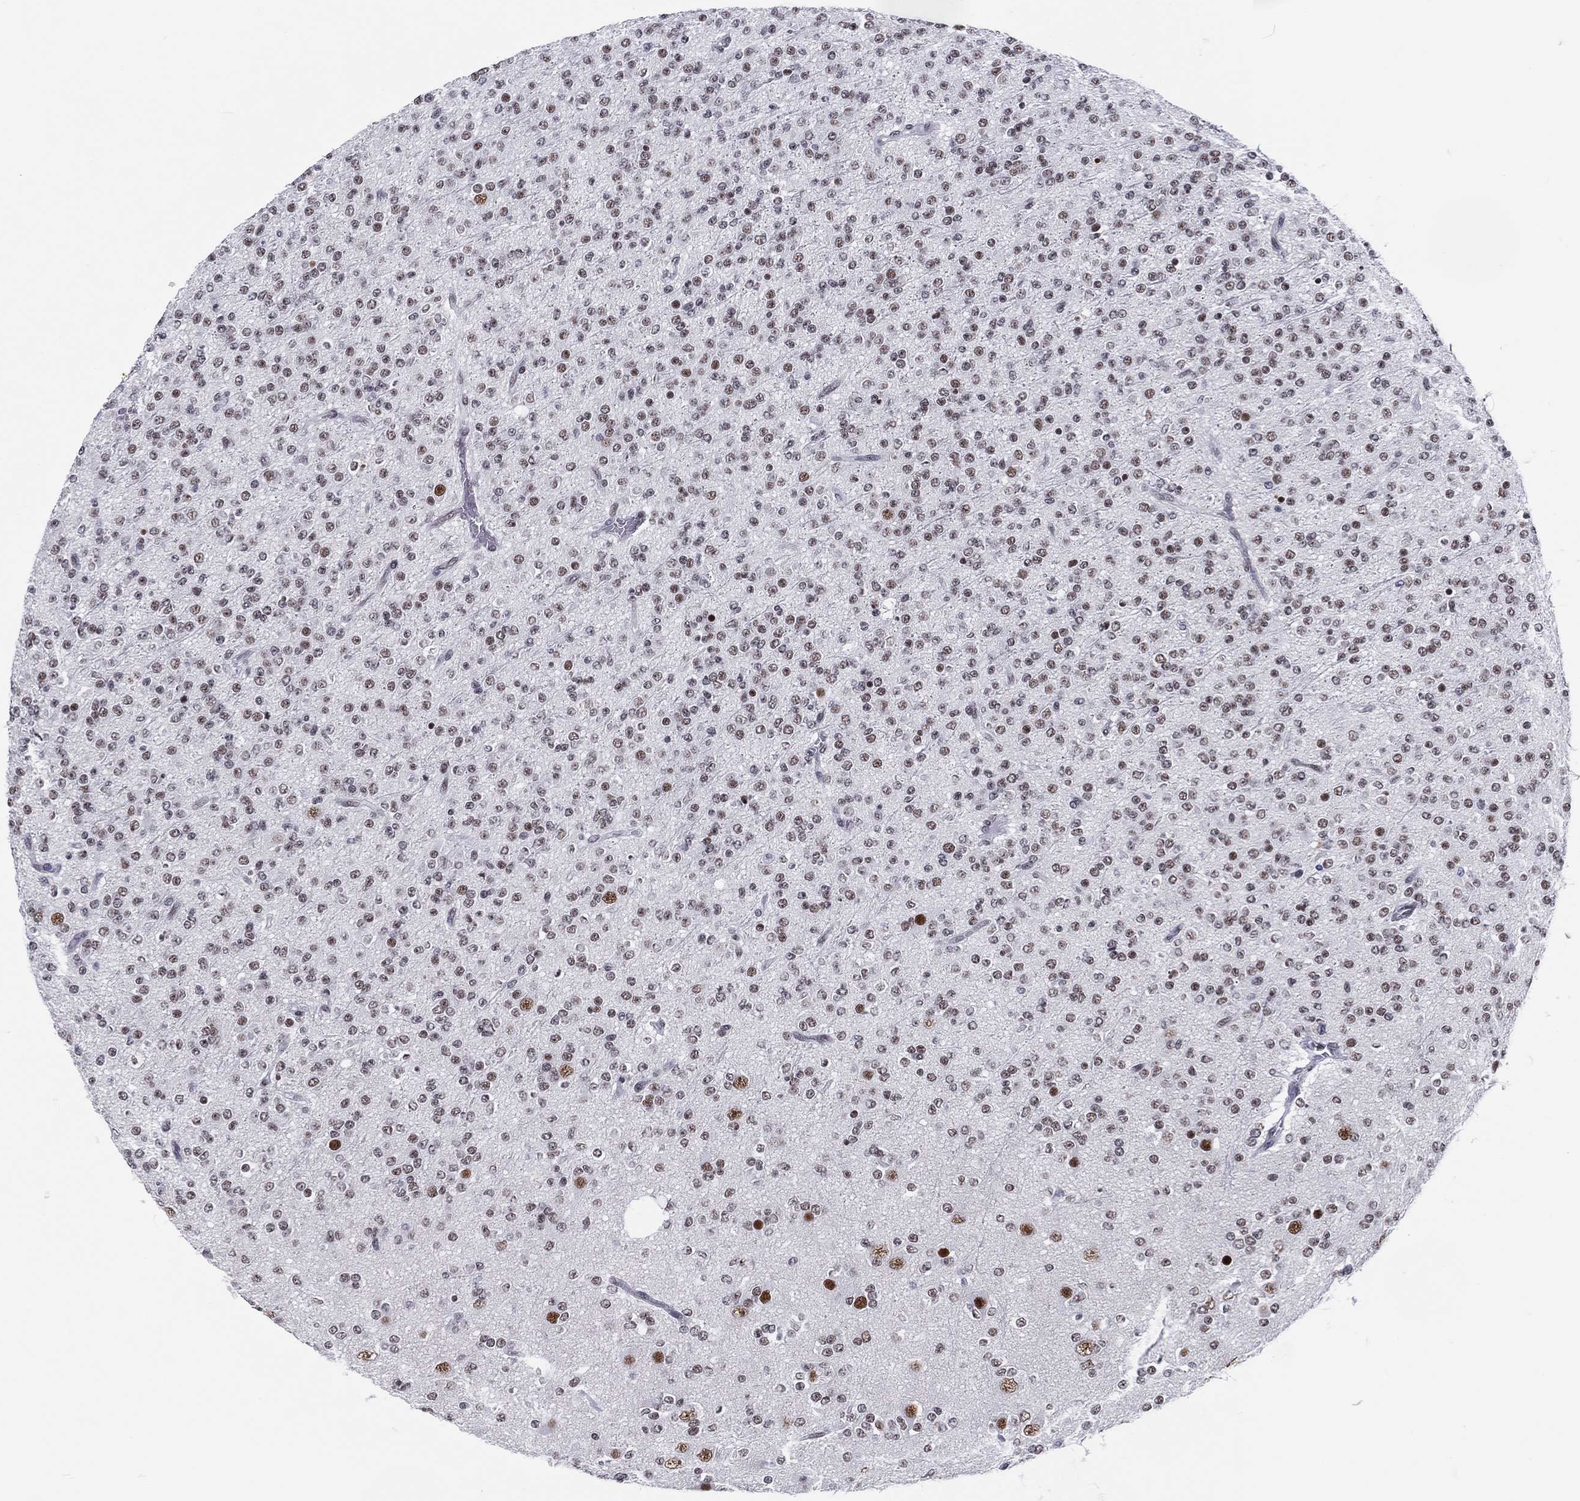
{"staining": {"intensity": "moderate", "quantity": "<25%", "location": "nuclear"}, "tissue": "glioma", "cell_type": "Tumor cells", "image_type": "cancer", "snomed": [{"axis": "morphology", "description": "Glioma, malignant, Low grade"}, {"axis": "topography", "description": "Brain"}], "caption": "Immunohistochemical staining of glioma demonstrates low levels of moderate nuclear protein staining in about <25% of tumor cells. (Stains: DAB (3,3'-diaminobenzidine) in brown, nuclei in blue, Microscopy: brightfield microscopy at high magnification).", "gene": "MAPK8IP1", "patient": {"sex": "male", "age": 27}}